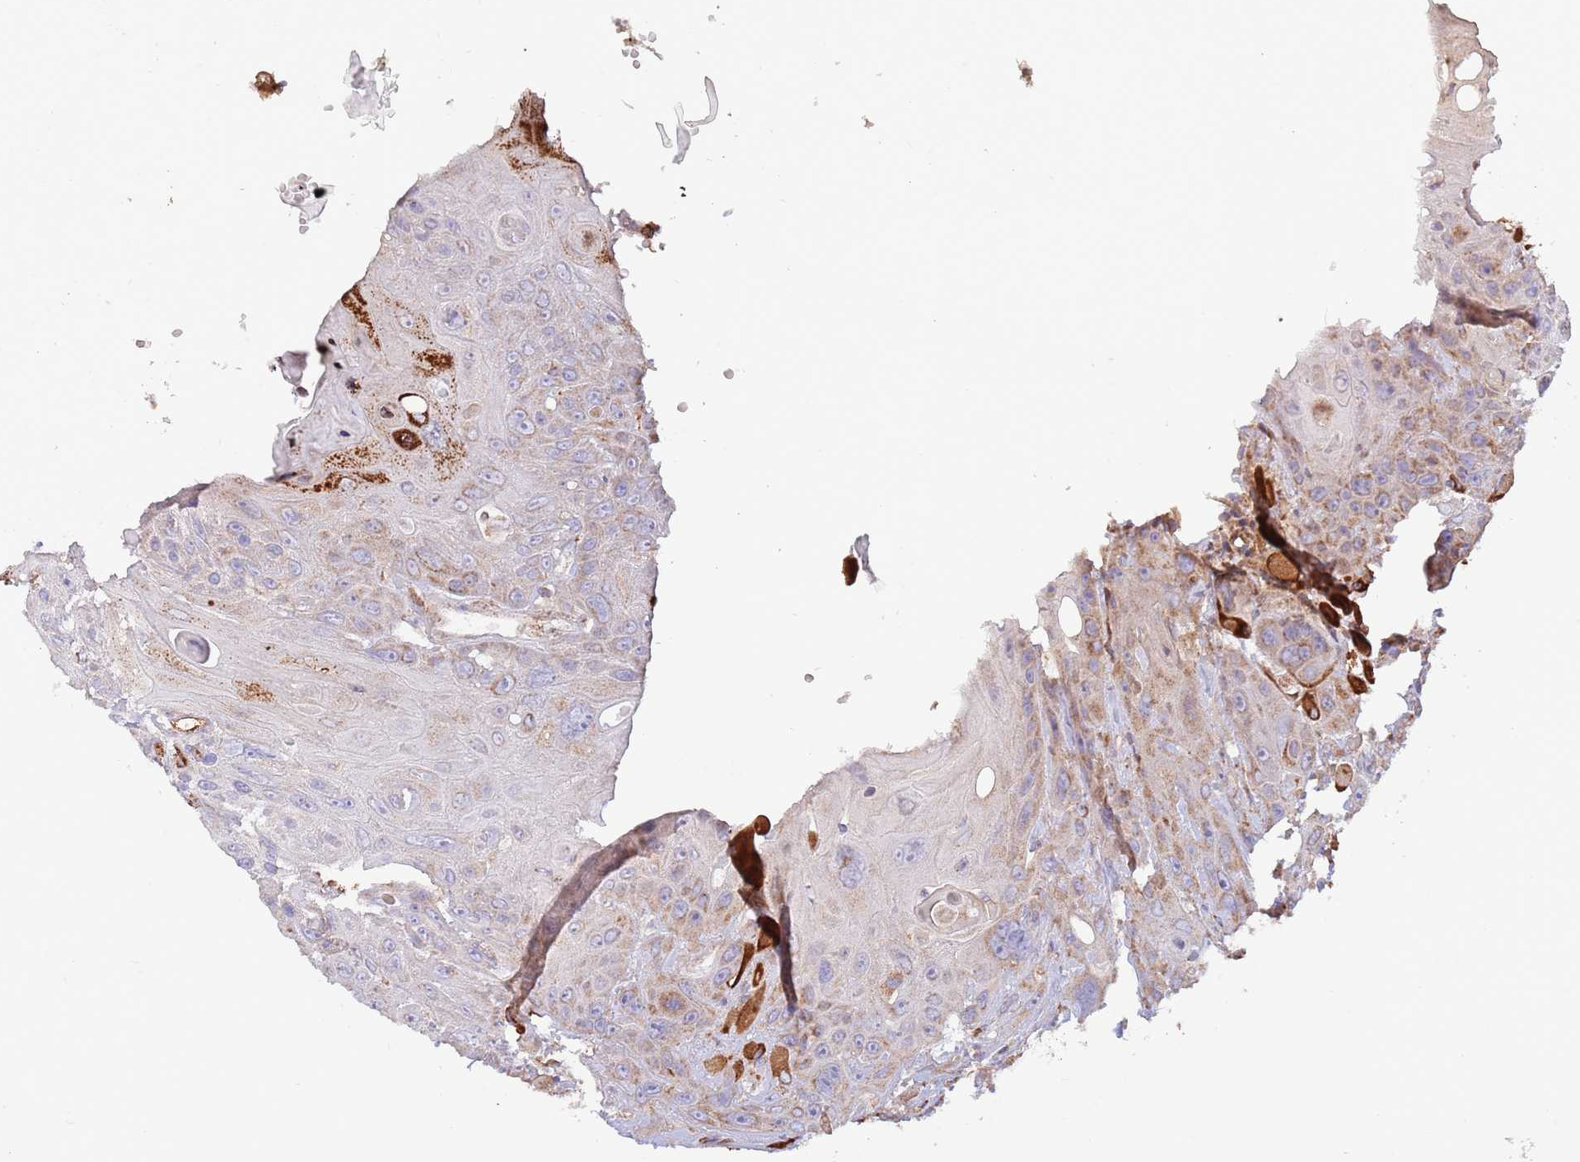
{"staining": {"intensity": "moderate", "quantity": "25%-75%", "location": "cytoplasmic/membranous"}, "tissue": "head and neck cancer", "cell_type": "Tumor cells", "image_type": "cancer", "snomed": [{"axis": "morphology", "description": "Squamous cell carcinoma, NOS"}, {"axis": "topography", "description": "Head-Neck"}], "caption": "A photomicrograph of human head and neck cancer stained for a protein displays moderate cytoplasmic/membranous brown staining in tumor cells. The staining was performed using DAB to visualize the protein expression in brown, while the nuclei were stained in blue with hematoxylin (Magnification: 20x).", "gene": "DNAJA3", "patient": {"sex": "female", "age": 59}}